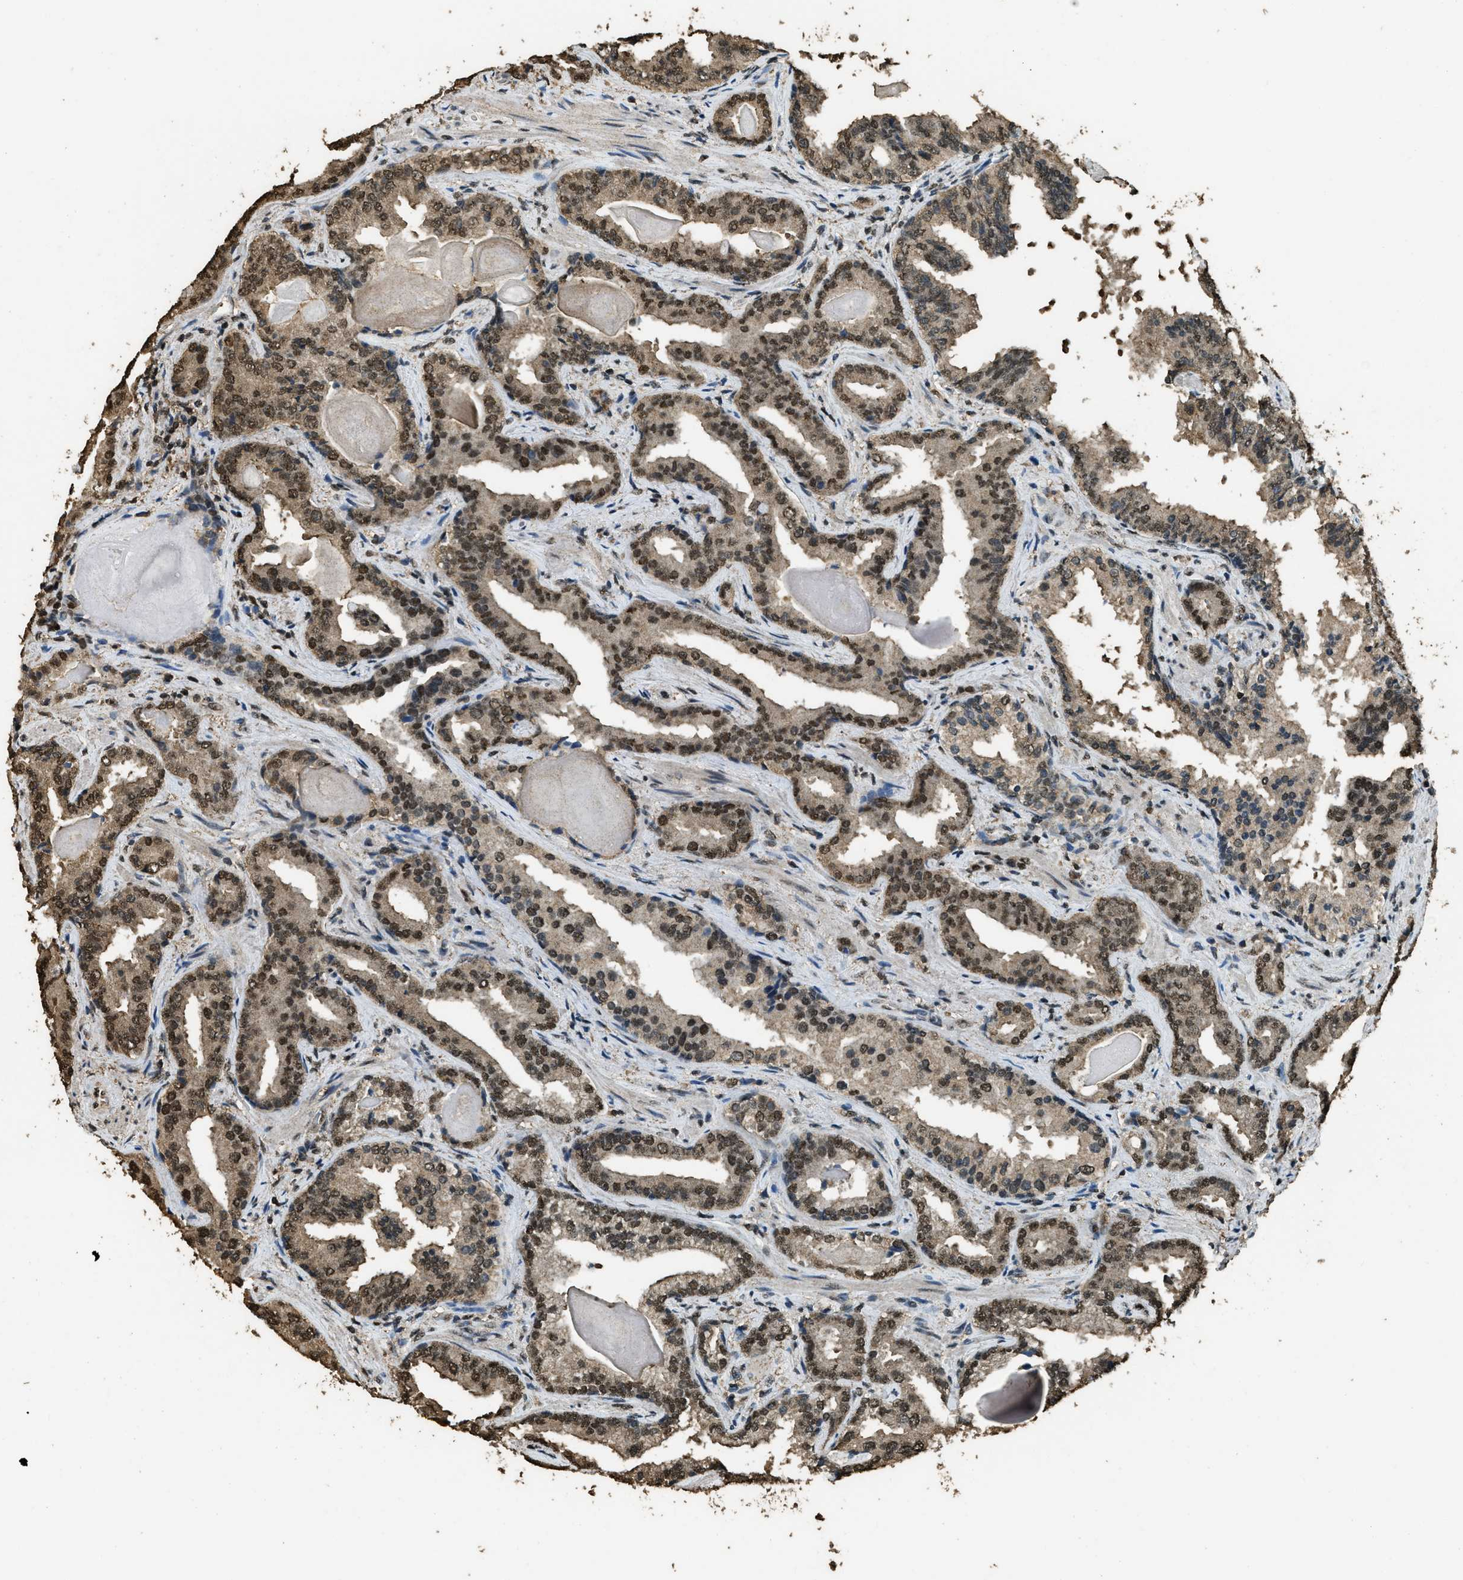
{"staining": {"intensity": "moderate", "quantity": ">75%", "location": "nuclear"}, "tissue": "prostate cancer", "cell_type": "Tumor cells", "image_type": "cancer", "snomed": [{"axis": "morphology", "description": "Adenocarcinoma, Low grade"}, {"axis": "topography", "description": "Prostate"}], "caption": "Adenocarcinoma (low-grade) (prostate) stained with a brown dye reveals moderate nuclear positive positivity in about >75% of tumor cells.", "gene": "MYB", "patient": {"sex": "male", "age": 60}}